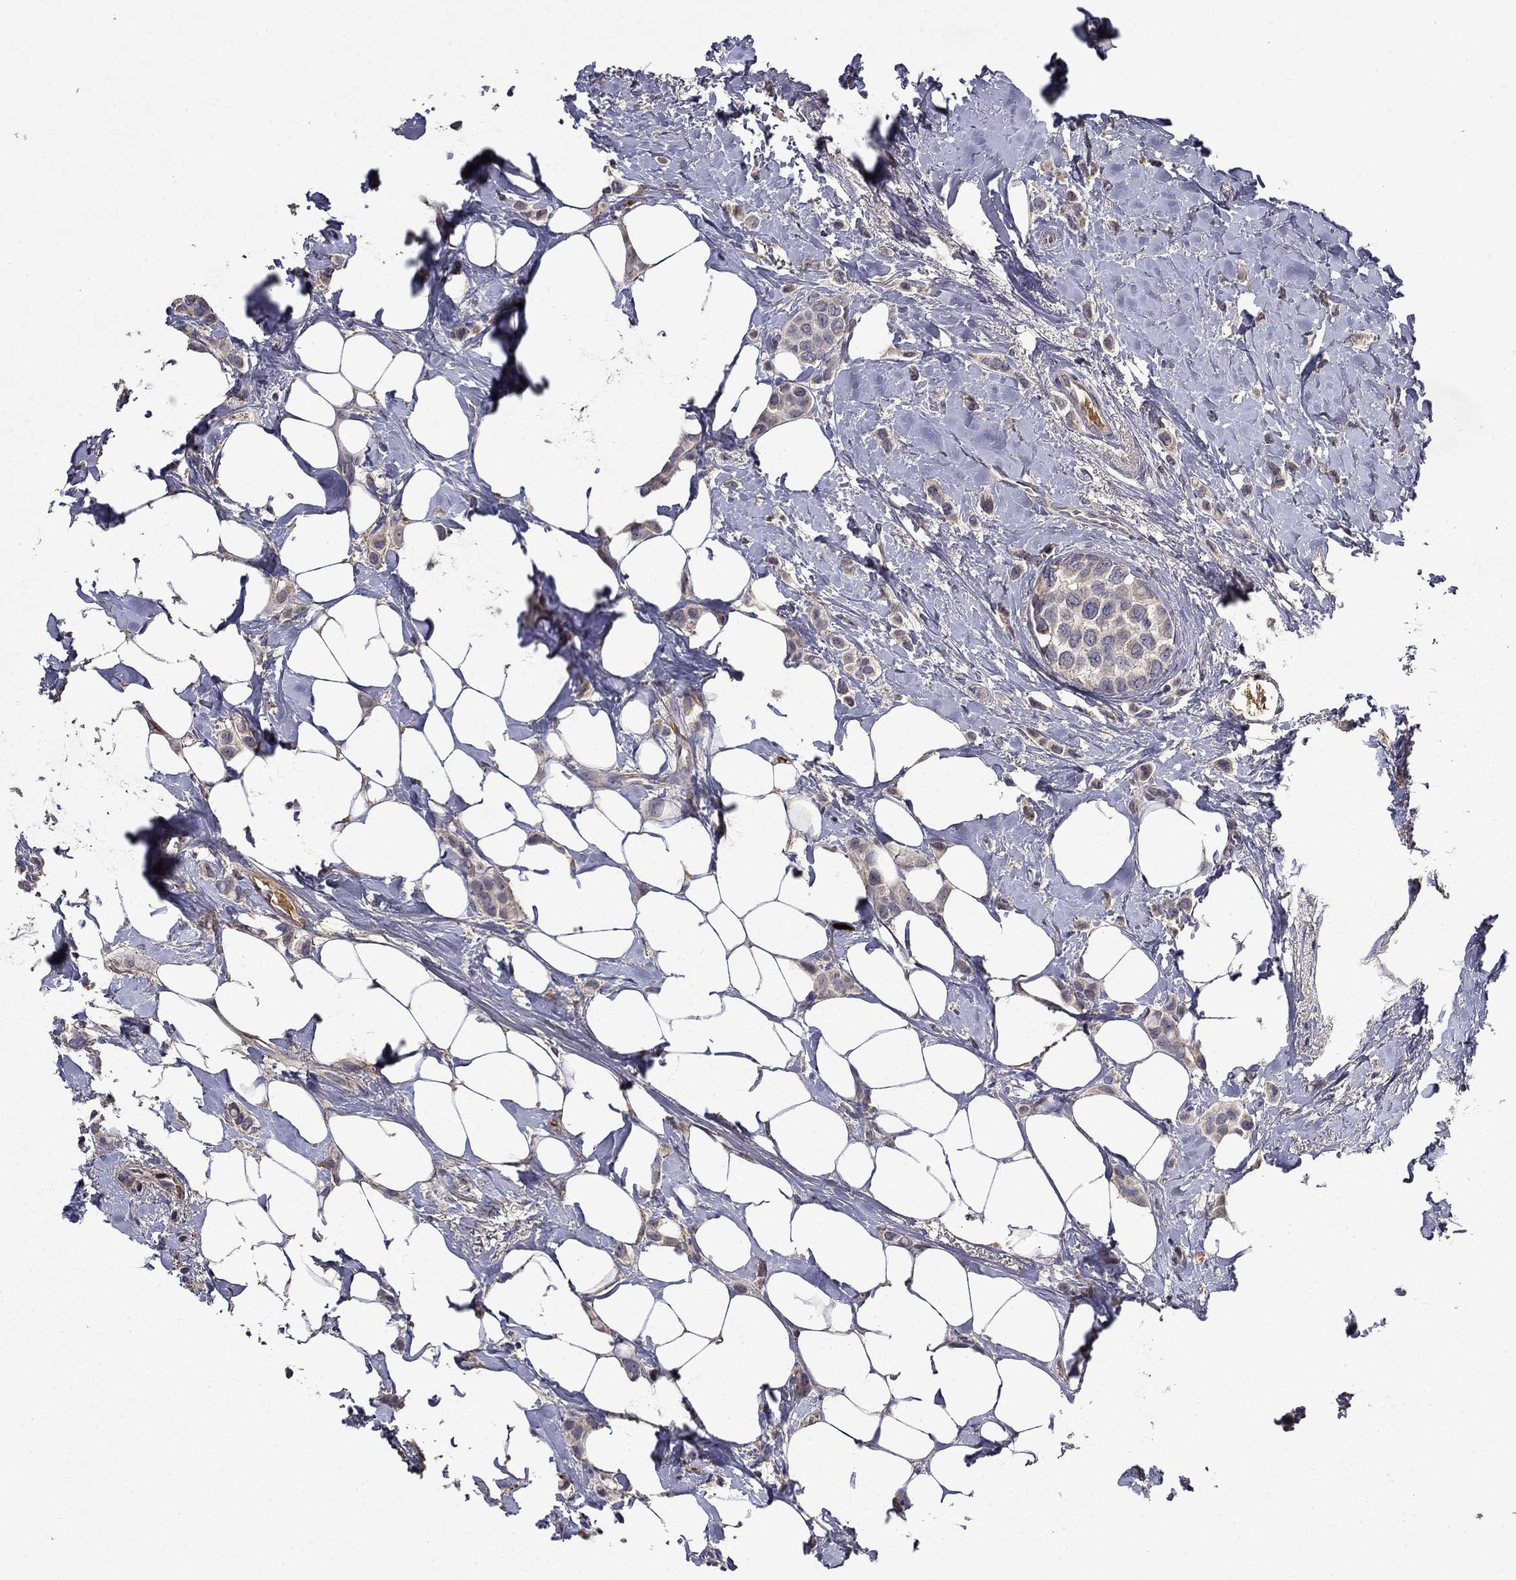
{"staining": {"intensity": "negative", "quantity": "none", "location": "none"}, "tissue": "breast cancer", "cell_type": "Tumor cells", "image_type": "cancer", "snomed": [{"axis": "morphology", "description": "Lobular carcinoma"}, {"axis": "topography", "description": "Breast"}], "caption": "The photomicrograph reveals no staining of tumor cells in lobular carcinoma (breast).", "gene": "SATB1", "patient": {"sex": "female", "age": 66}}